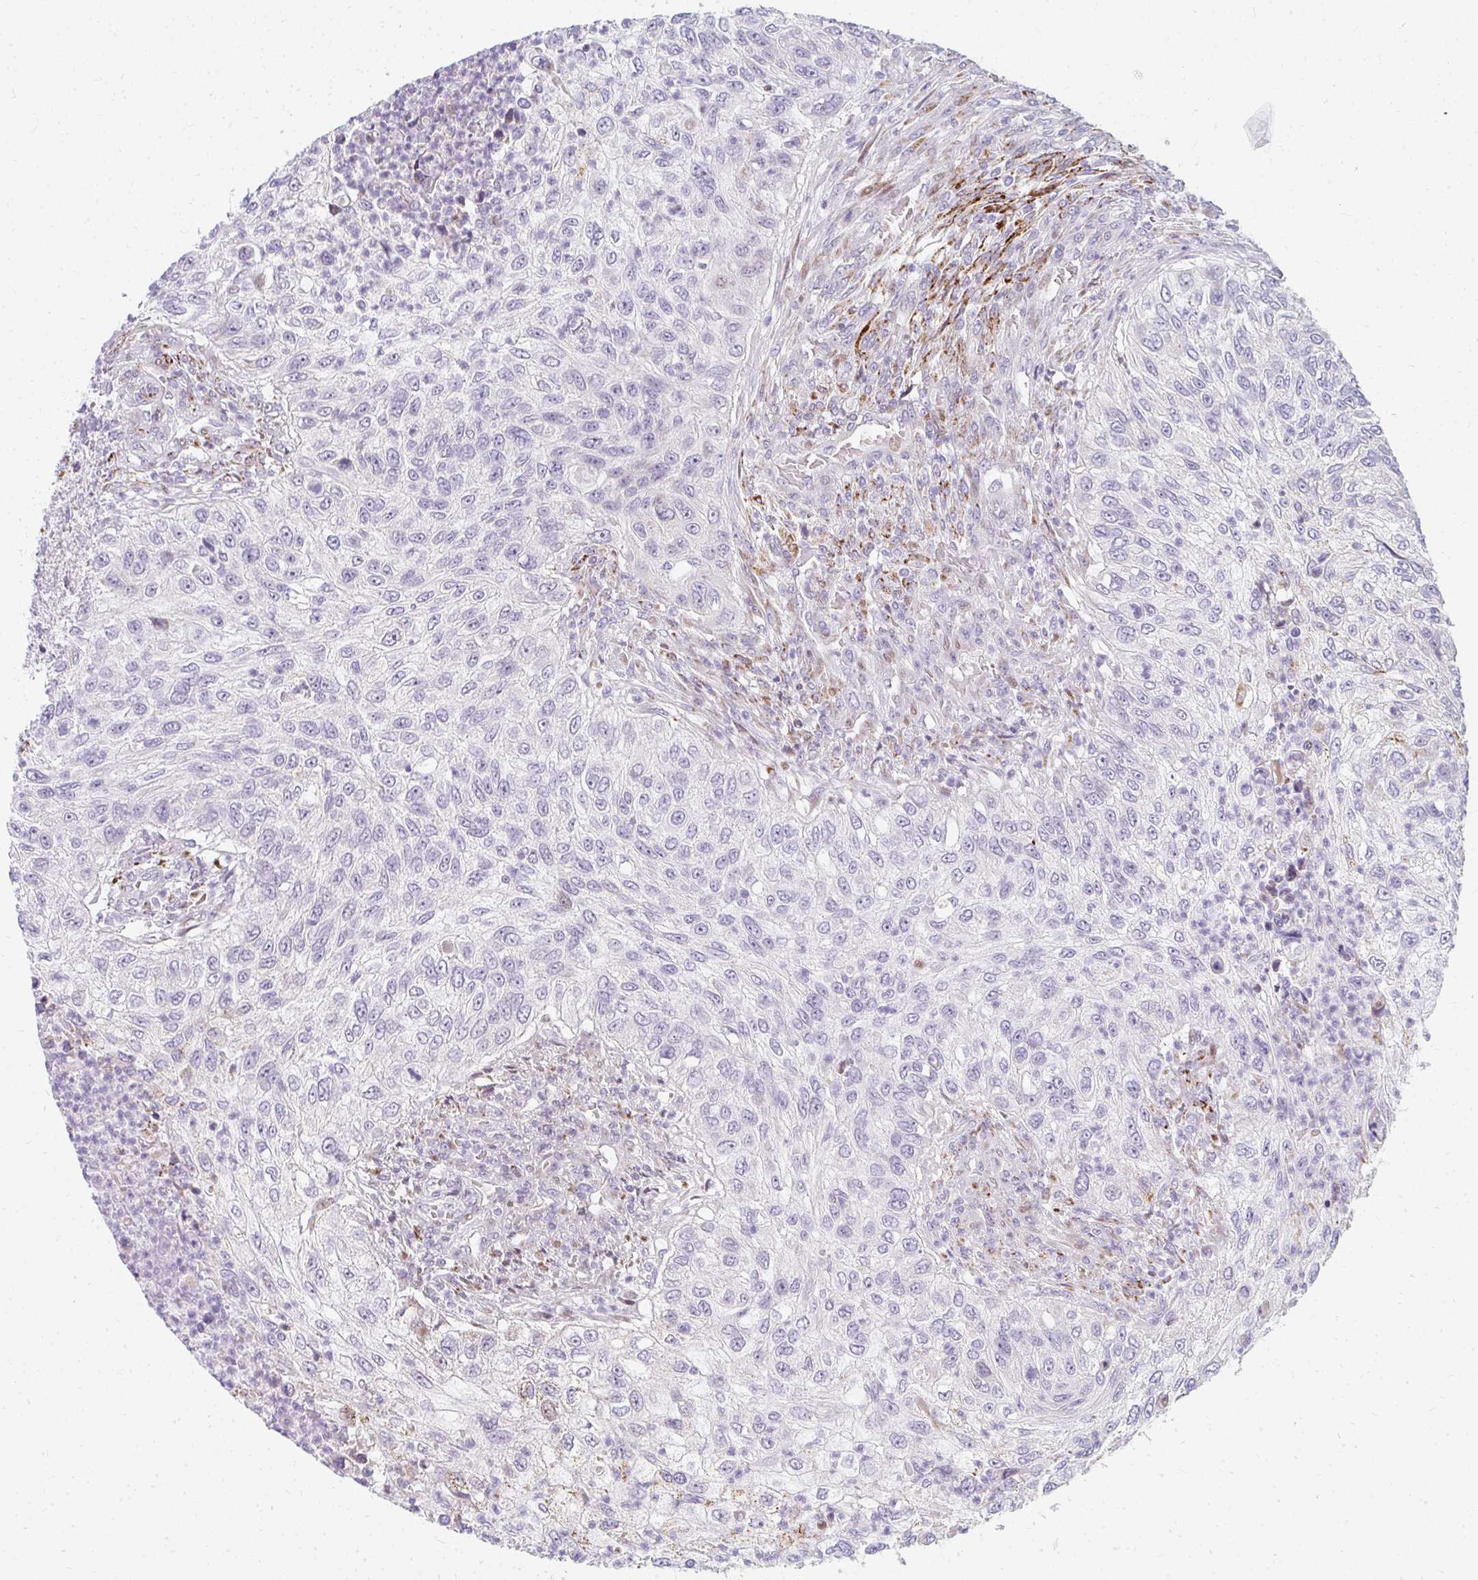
{"staining": {"intensity": "moderate", "quantity": "<25%", "location": "cytoplasmic/membranous"}, "tissue": "urothelial cancer", "cell_type": "Tumor cells", "image_type": "cancer", "snomed": [{"axis": "morphology", "description": "Urothelial carcinoma, High grade"}, {"axis": "topography", "description": "Urinary bladder"}], "caption": "Tumor cells show low levels of moderate cytoplasmic/membranous expression in about <25% of cells in human urothelial carcinoma (high-grade). (IHC, brightfield microscopy, high magnification).", "gene": "PLA2G5", "patient": {"sex": "female", "age": 60}}